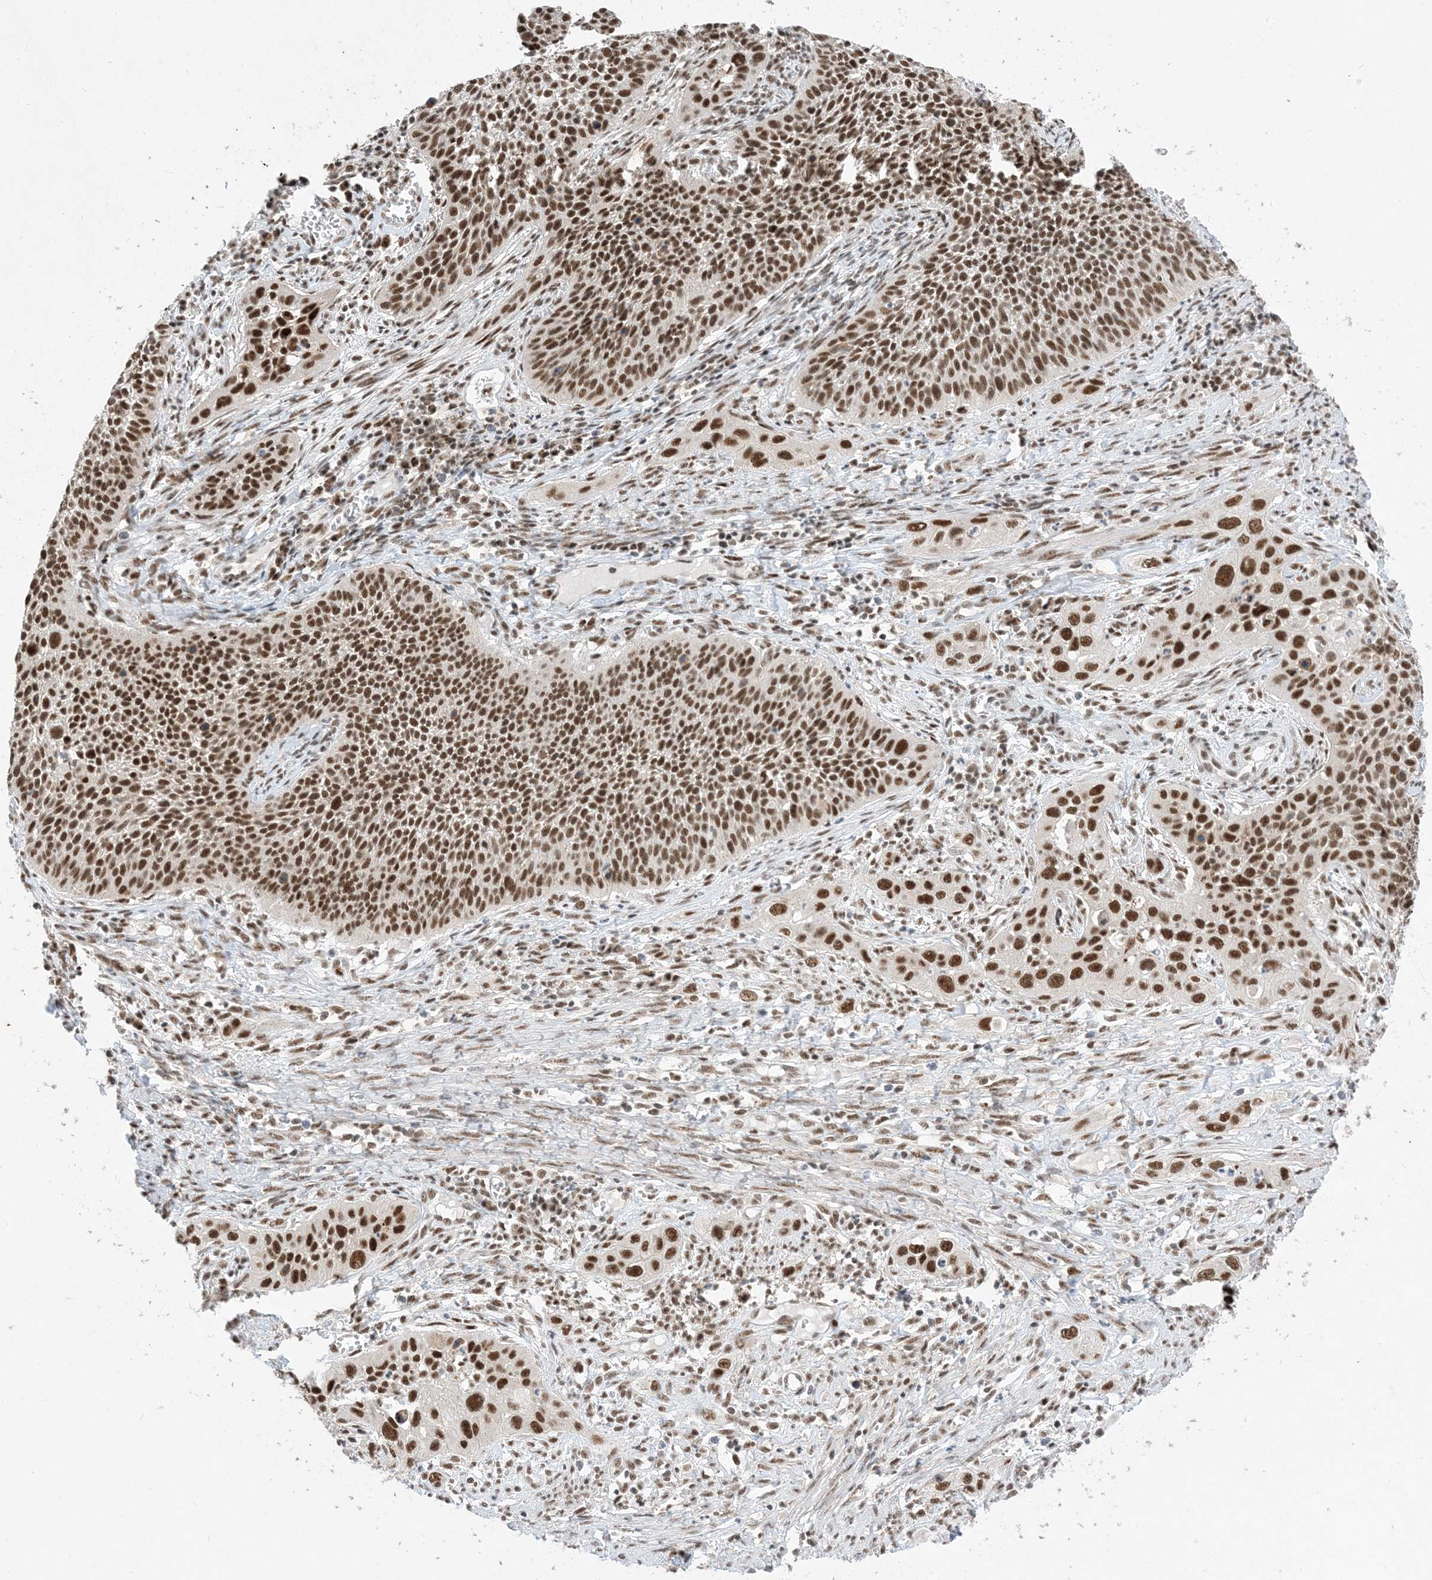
{"staining": {"intensity": "strong", "quantity": ">75%", "location": "nuclear"}, "tissue": "cervical cancer", "cell_type": "Tumor cells", "image_type": "cancer", "snomed": [{"axis": "morphology", "description": "Squamous cell carcinoma, NOS"}, {"axis": "topography", "description": "Cervix"}], "caption": "The micrograph reveals a brown stain indicating the presence of a protein in the nuclear of tumor cells in cervical cancer. (DAB = brown stain, brightfield microscopy at high magnification).", "gene": "SF3A3", "patient": {"sex": "female", "age": 34}}